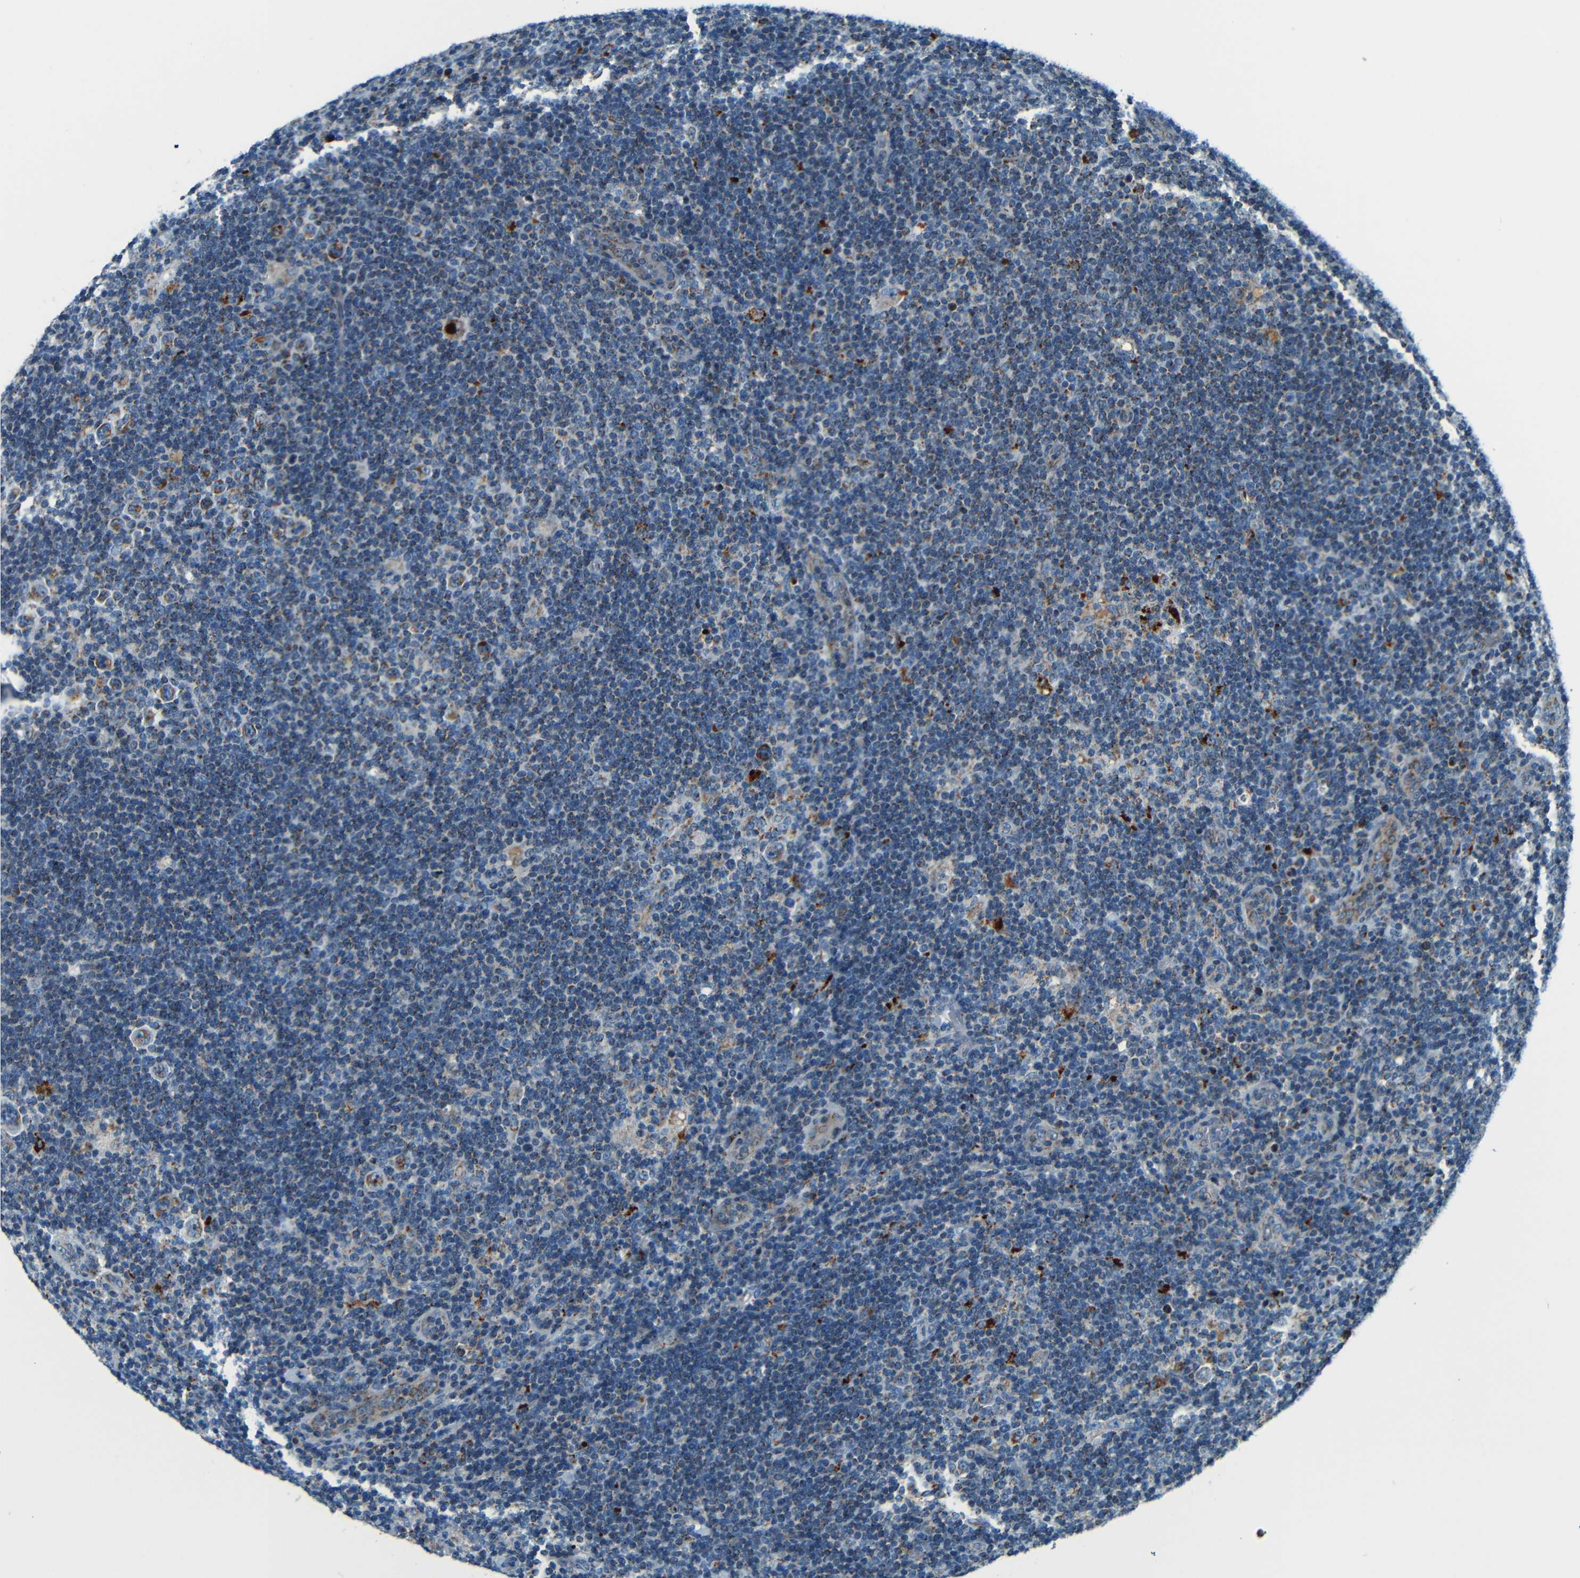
{"staining": {"intensity": "moderate", "quantity": ">75%", "location": "cytoplasmic/membranous"}, "tissue": "lymphoma", "cell_type": "Tumor cells", "image_type": "cancer", "snomed": [{"axis": "morphology", "description": "Hodgkin's disease, NOS"}, {"axis": "topography", "description": "Lymph node"}], "caption": "Immunohistochemistry (IHC) micrograph of neoplastic tissue: Hodgkin's disease stained using IHC shows medium levels of moderate protein expression localized specifically in the cytoplasmic/membranous of tumor cells, appearing as a cytoplasmic/membranous brown color.", "gene": "WSCD2", "patient": {"sex": "female", "age": 57}}